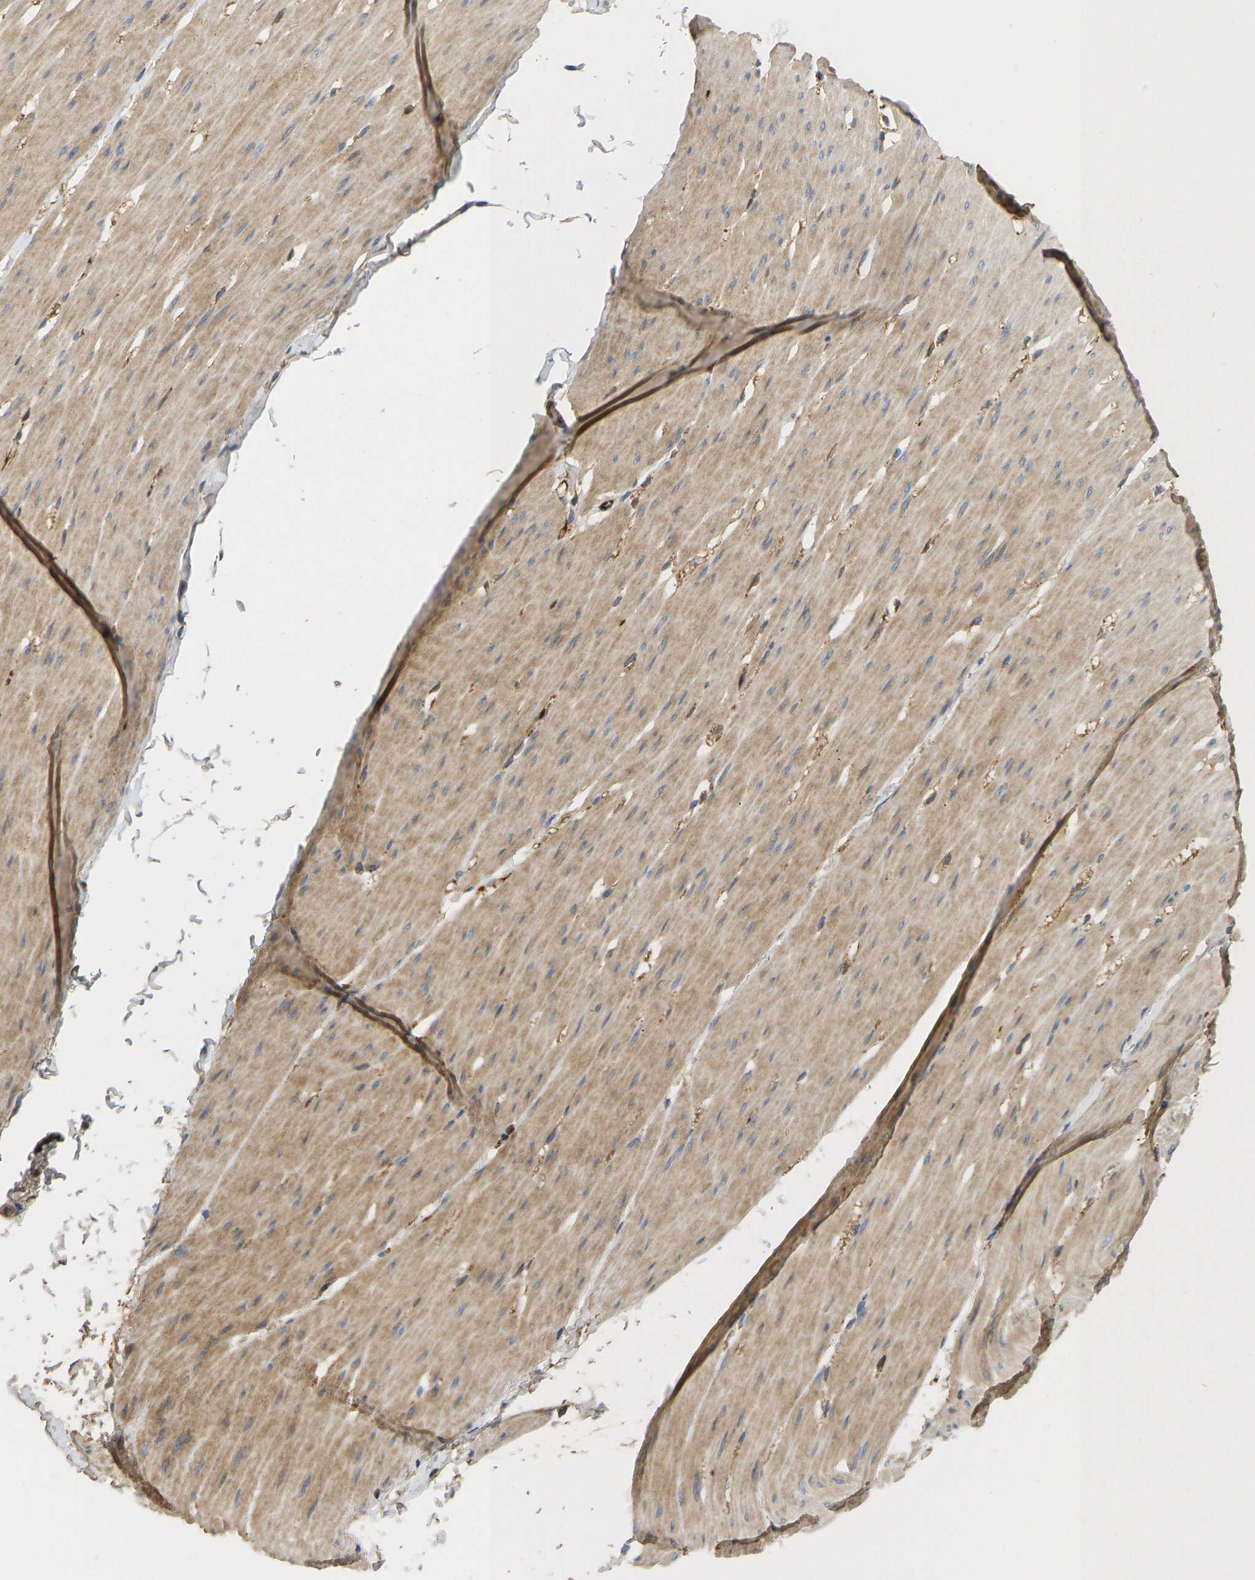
{"staining": {"intensity": "moderate", "quantity": ">75%", "location": "cytoplasmic/membranous"}, "tissue": "smooth muscle", "cell_type": "Smooth muscle cells", "image_type": "normal", "snomed": [{"axis": "morphology", "description": "Normal tissue, NOS"}, {"axis": "topography", "description": "Smooth muscle"}, {"axis": "topography", "description": "Colon"}], "caption": "Immunohistochemistry of normal human smooth muscle demonstrates medium levels of moderate cytoplasmic/membranous positivity in about >75% of smooth muscle cells.", "gene": "VCPKMT", "patient": {"sex": "male", "age": 67}}